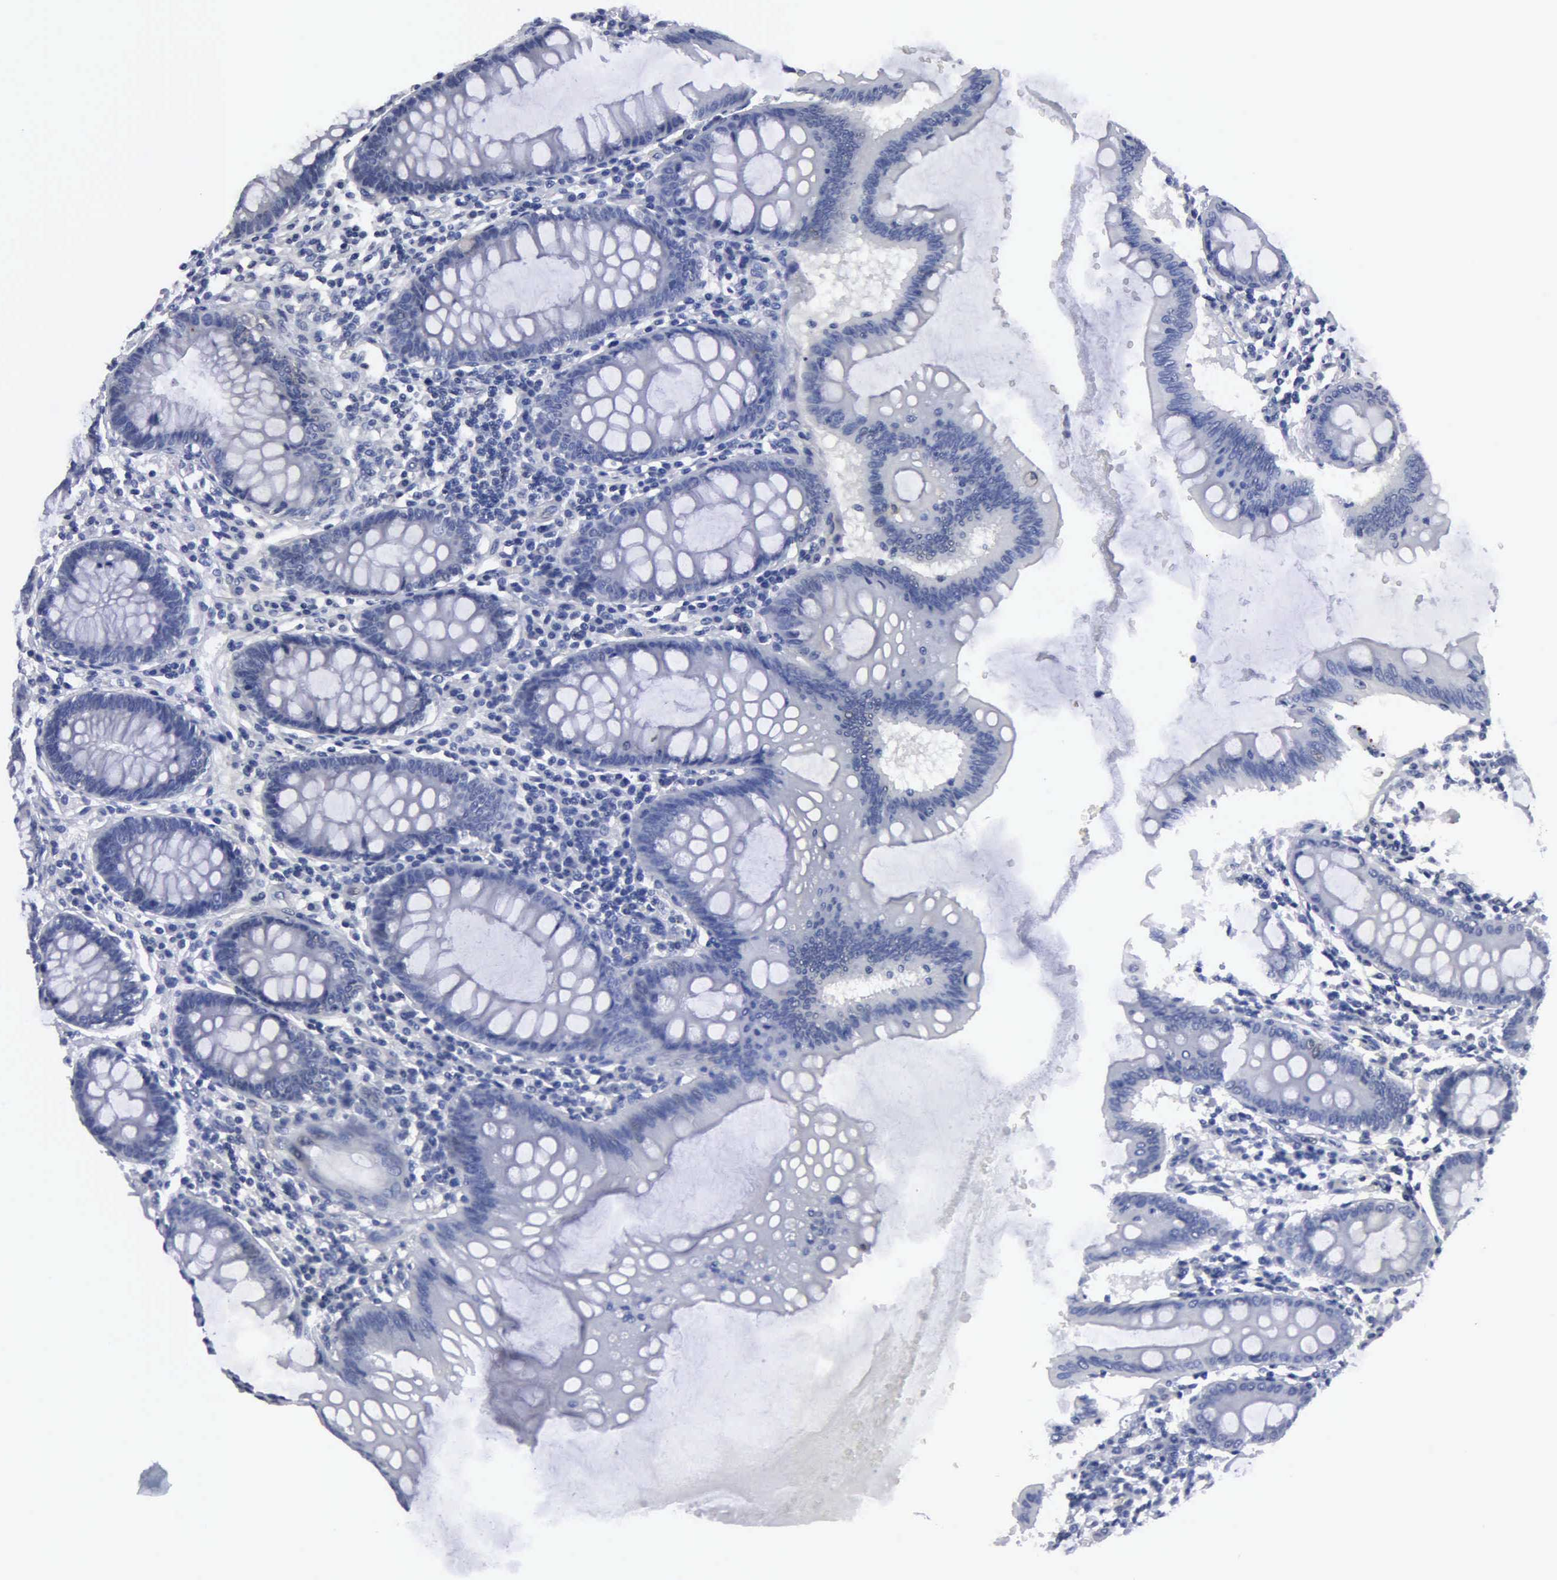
{"staining": {"intensity": "negative", "quantity": "none", "location": "none"}, "tissue": "colon", "cell_type": "Endothelial cells", "image_type": "normal", "snomed": [{"axis": "morphology", "description": "Normal tissue, NOS"}, {"axis": "topography", "description": "Colon"}], "caption": "Immunohistochemistry (IHC) micrograph of normal colon: colon stained with DAB demonstrates no significant protein positivity in endothelial cells.", "gene": "TXLNG", "patient": {"sex": "male", "age": 62}}